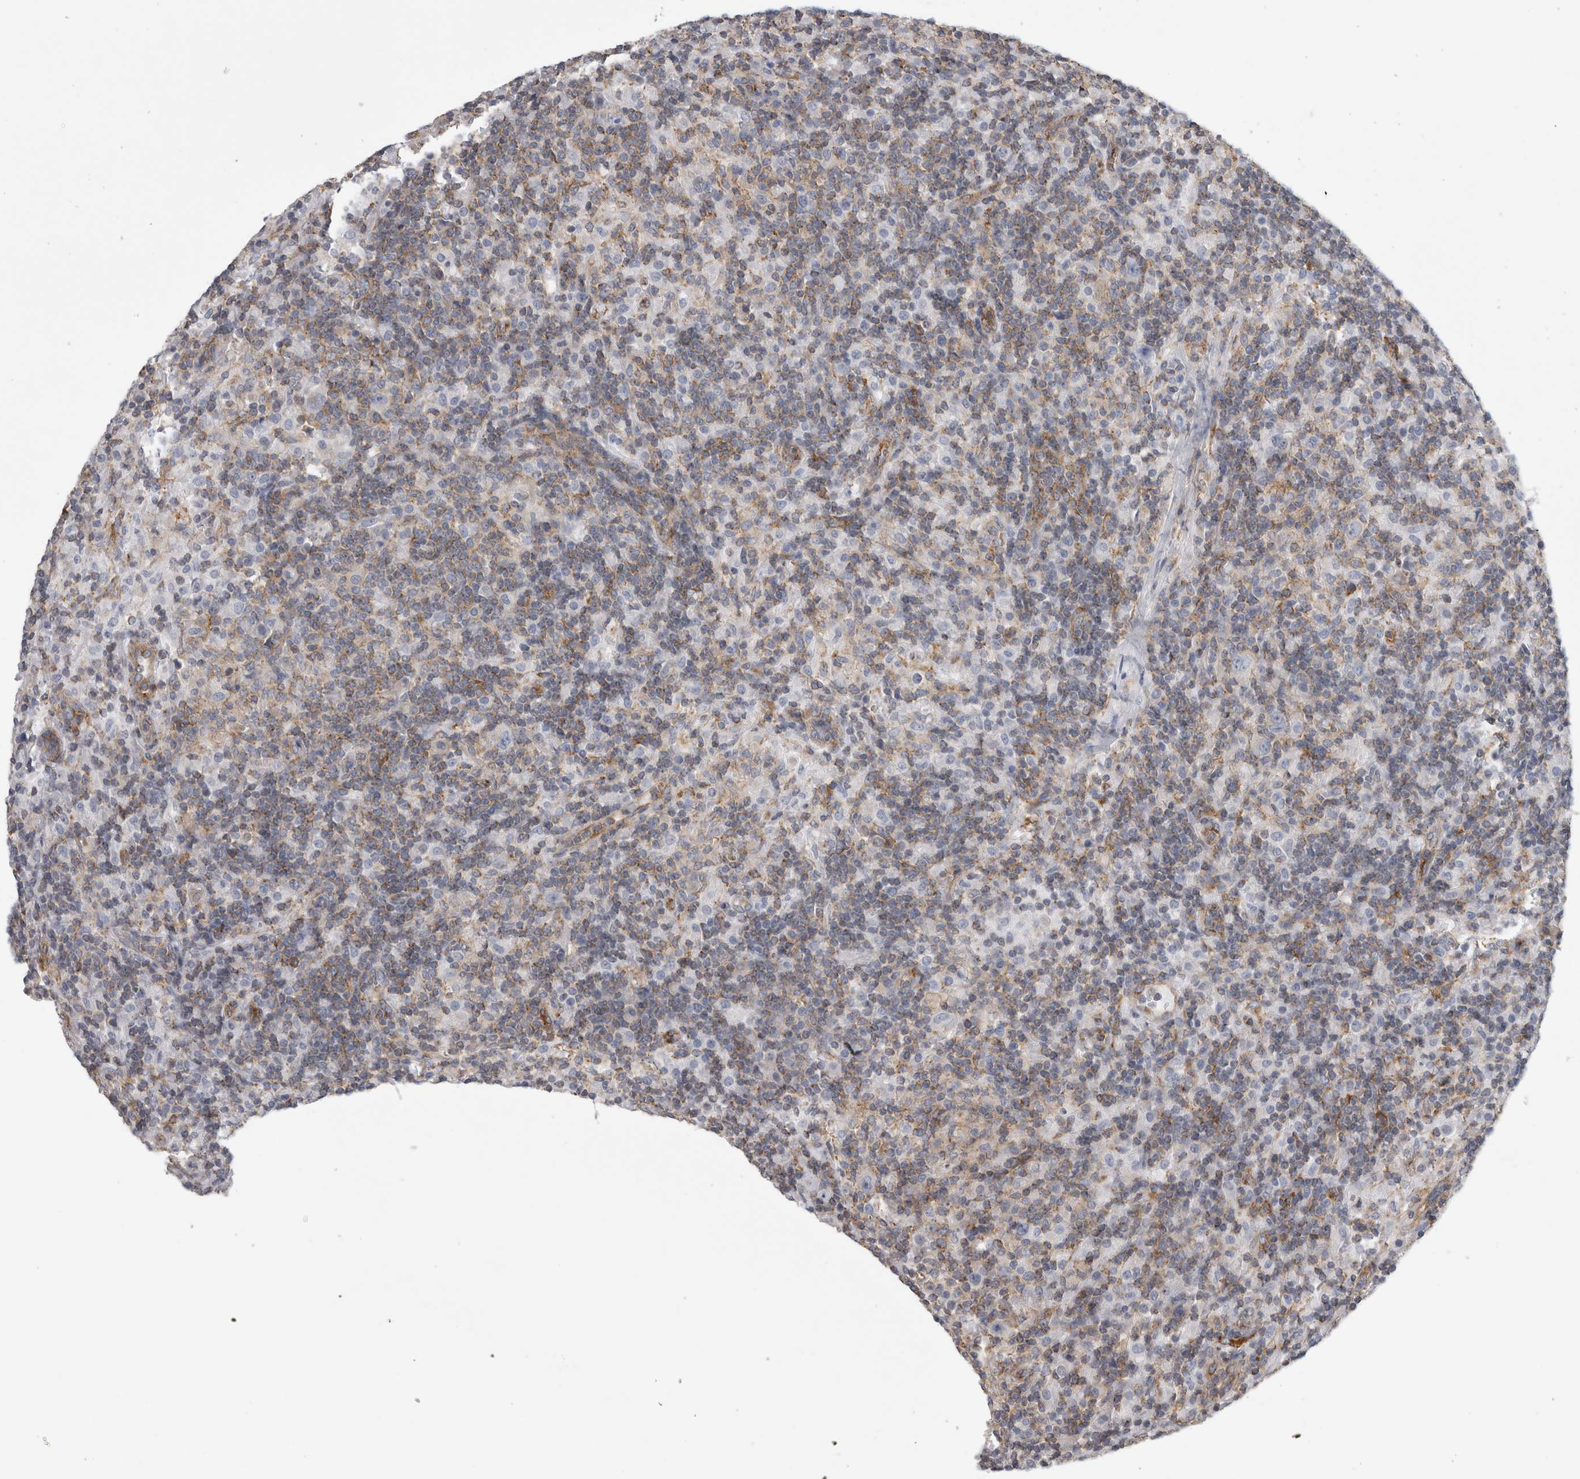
{"staining": {"intensity": "negative", "quantity": "none", "location": "none"}, "tissue": "lymphoma", "cell_type": "Tumor cells", "image_type": "cancer", "snomed": [{"axis": "morphology", "description": "Hodgkin's disease, NOS"}, {"axis": "topography", "description": "Lymph node"}], "caption": "DAB immunohistochemical staining of lymphoma reveals no significant expression in tumor cells.", "gene": "ATXN3", "patient": {"sex": "male", "age": 70}}